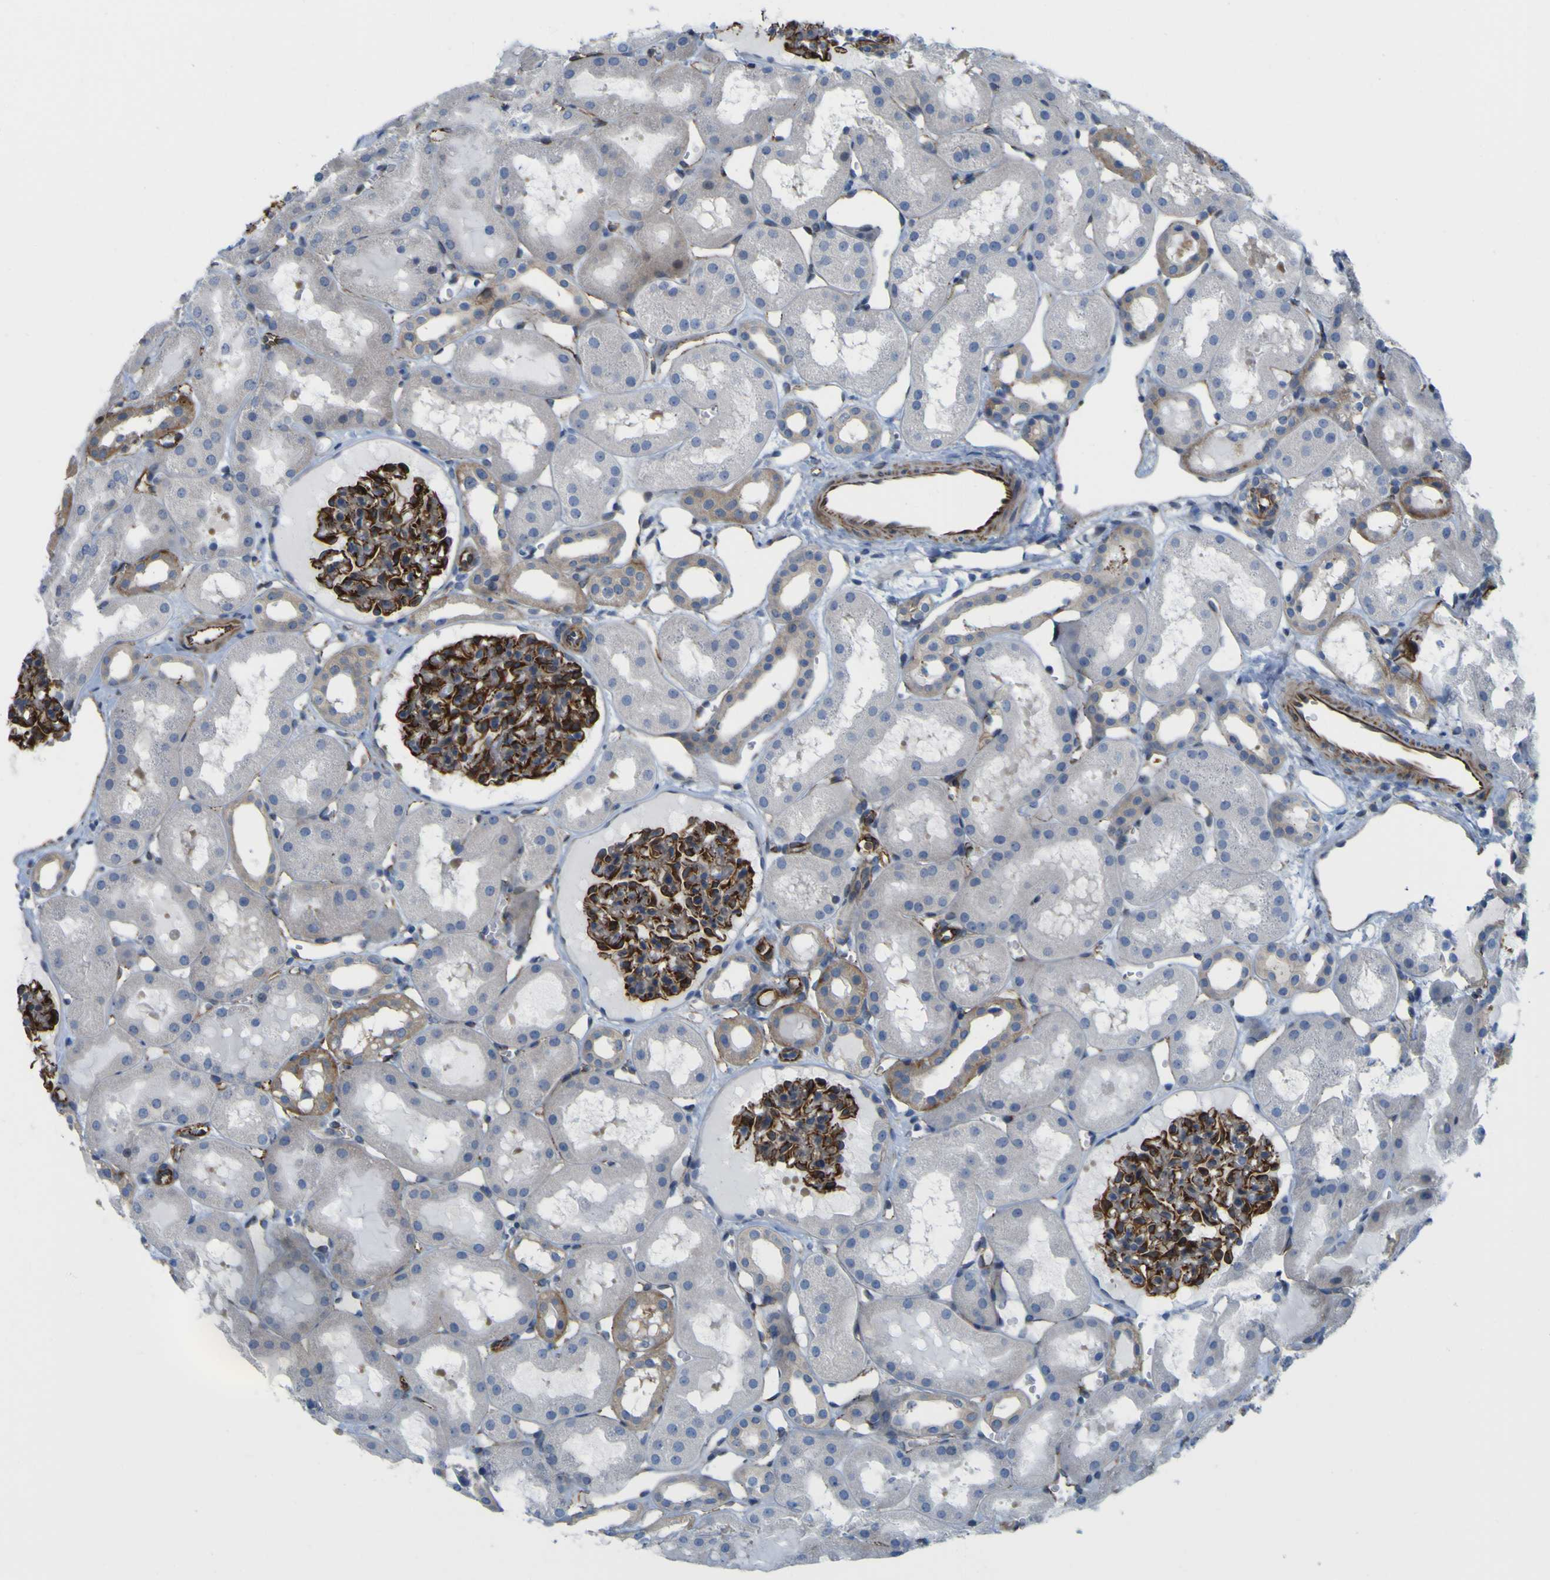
{"staining": {"intensity": "strong", "quantity": "25%-75%", "location": "cytoplasmic/membranous"}, "tissue": "kidney", "cell_type": "Cells in glomeruli", "image_type": "normal", "snomed": [{"axis": "morphology", "description": "Normal tissue, NOS"}, {"axis": "topography", "description": "Kidney"}, {"axis": "topography", "description": "Urinary bladder"}], "caption": "Protein positivity by IHC displays strong cytoplasmic/membranous staining in about 25%-75% of cells in glomeruli in unremarkable kidney.", "gene": "JPH1", "patient": {"sex": "male", "age": 16}}